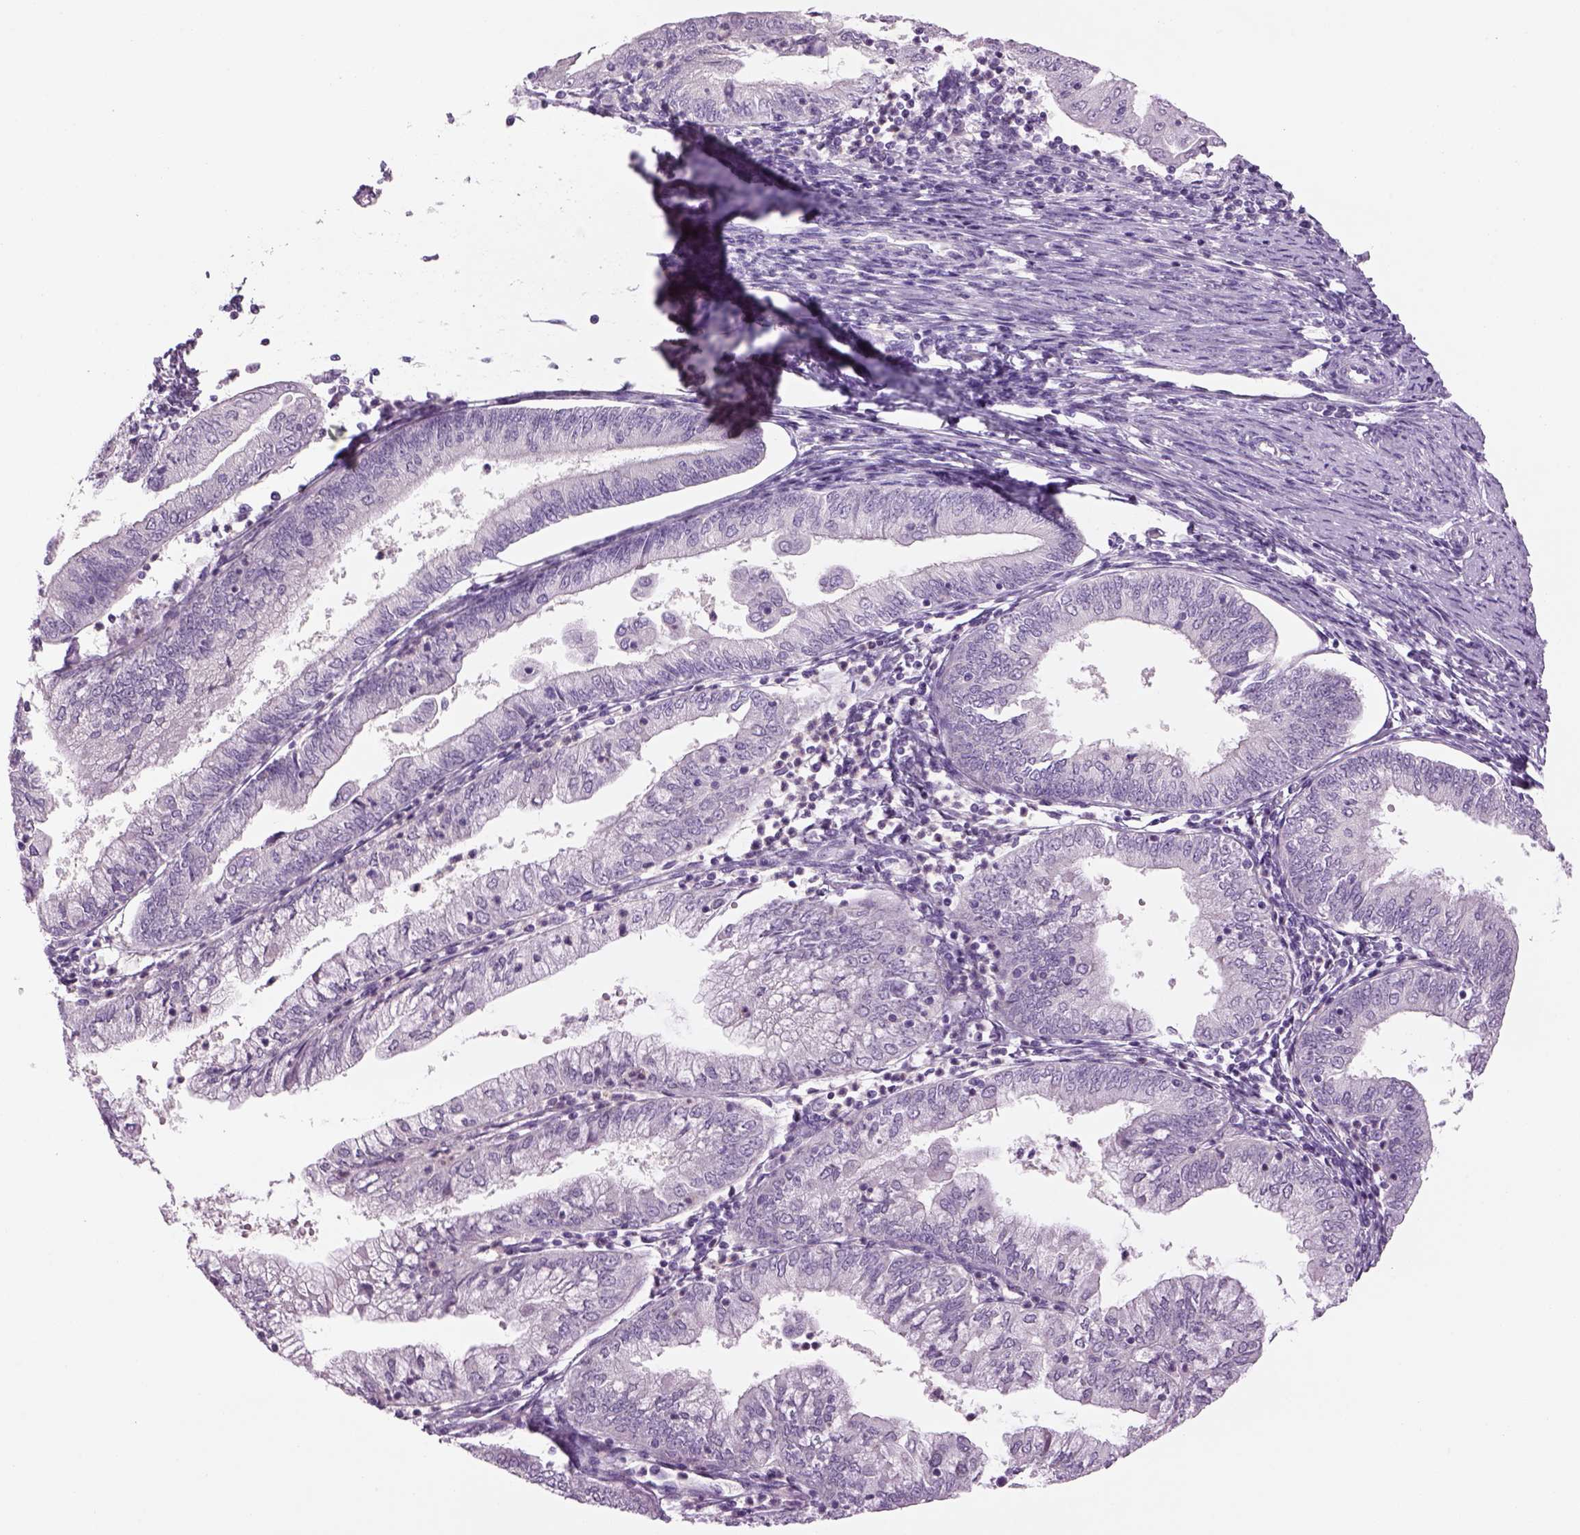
{"staining": {"intensity": "negative", "quantity": "none", "location": "none"}, "tissue": "endometrial cancer", "cell_type": "Tumor cells", "image_type": "cancer", "snomed": [{"axis": "morphology", "description": "Adenocarcinoma, NOS"}, {"axis": "topography", "description": "Endometrium"}], "caption": "Immunohistochemical staining of human endometrial cancer (adenocarcinoma) reveals no significant staining in tumor cells.", "gene": "MDH1B", "patient": {"sex": "female", "age": 55}}